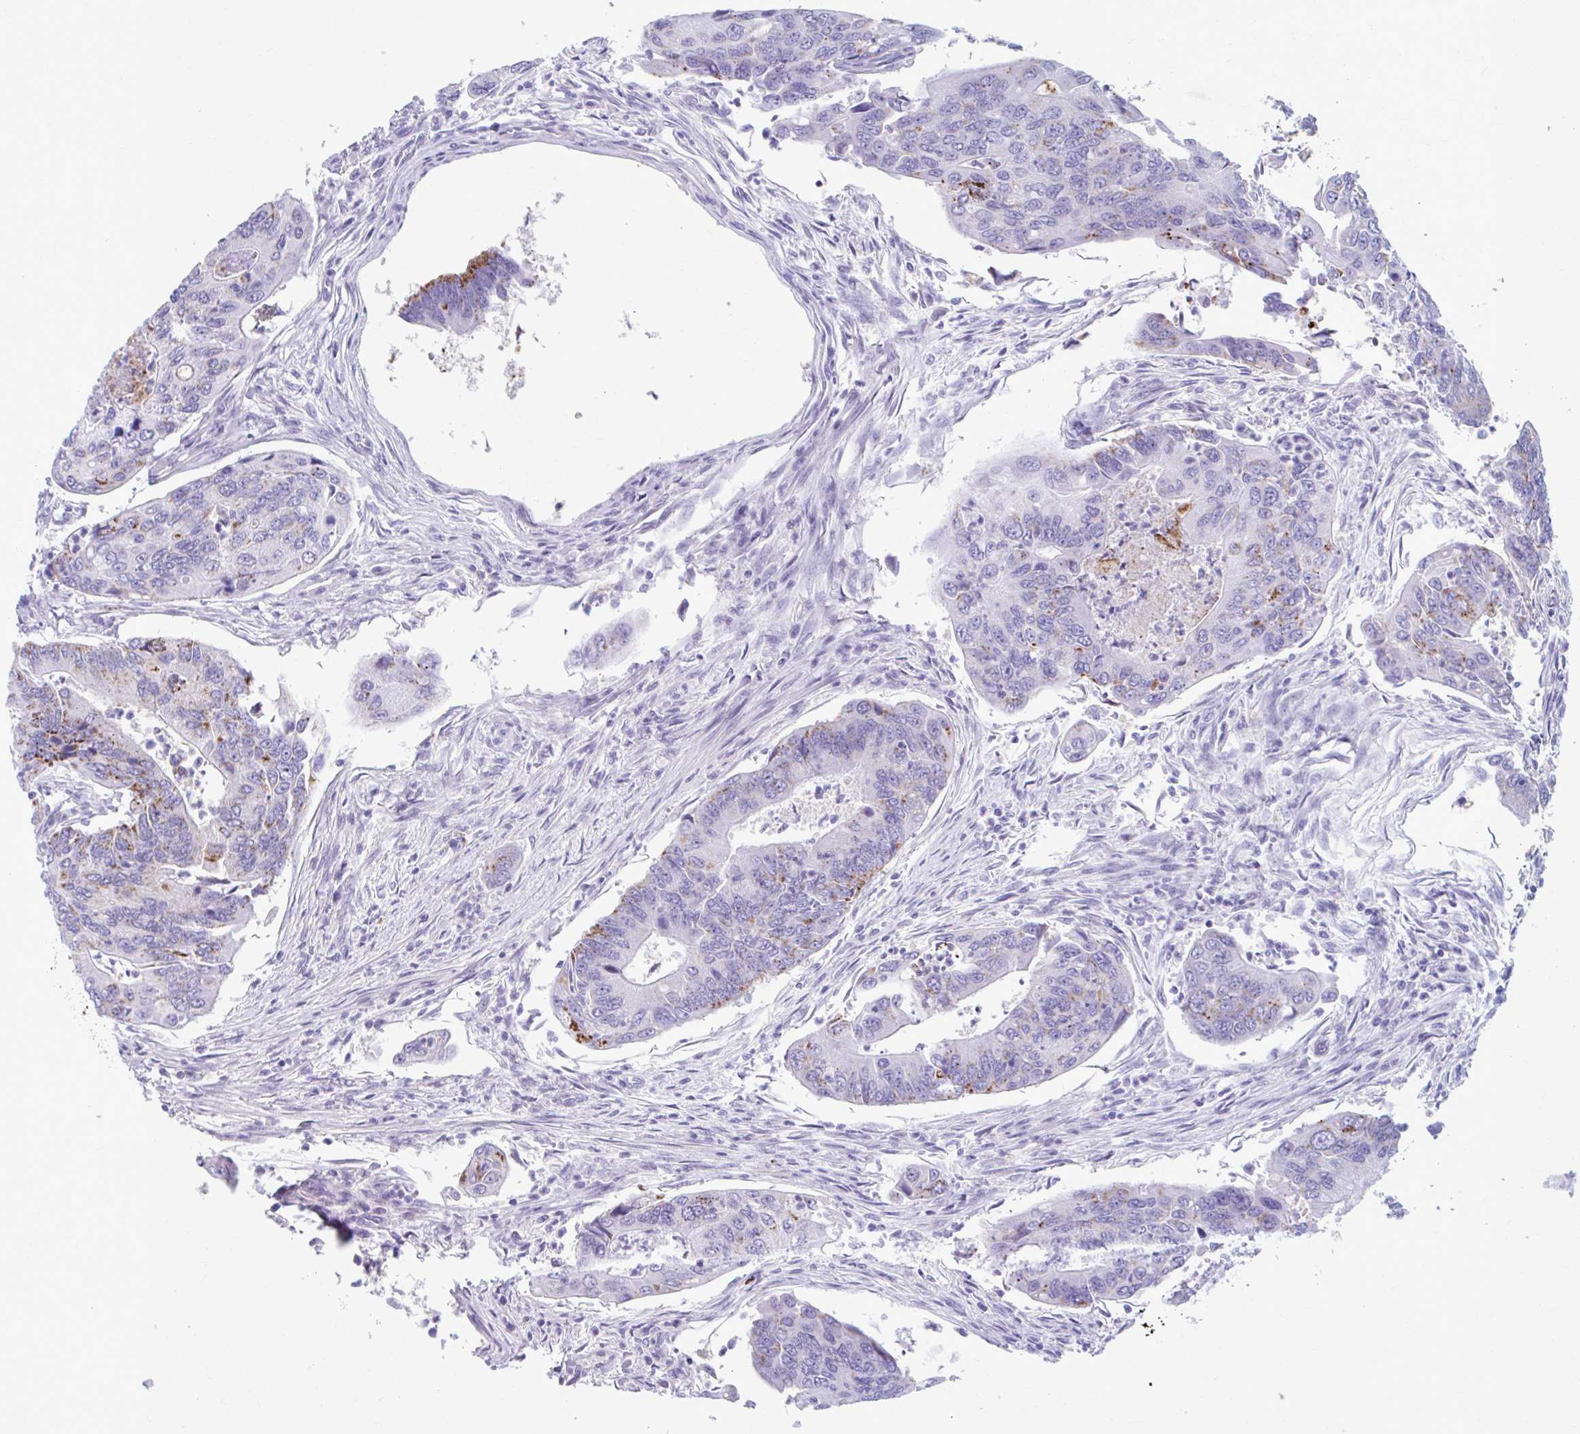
{"staining": {"intensity": "moderate", "quantity": "<25%", "location": "cytoplasmic/membranous"}, "tissue": "colorectal cancer", "cell_type": "Tumor cells", "image_type": "cancer", "snomed": [{"axis": "morphology", "description": "Adenocarcinoma, NOS"}, {"axis": "topography", "description": "Colon"}], "caption": "Human adenocarcinoma (colorectal) stained with a protein marker displays moderate staining in tumor cells.", "gene": "C12orf71", "patient": {"sex": "female", "age": 67}}